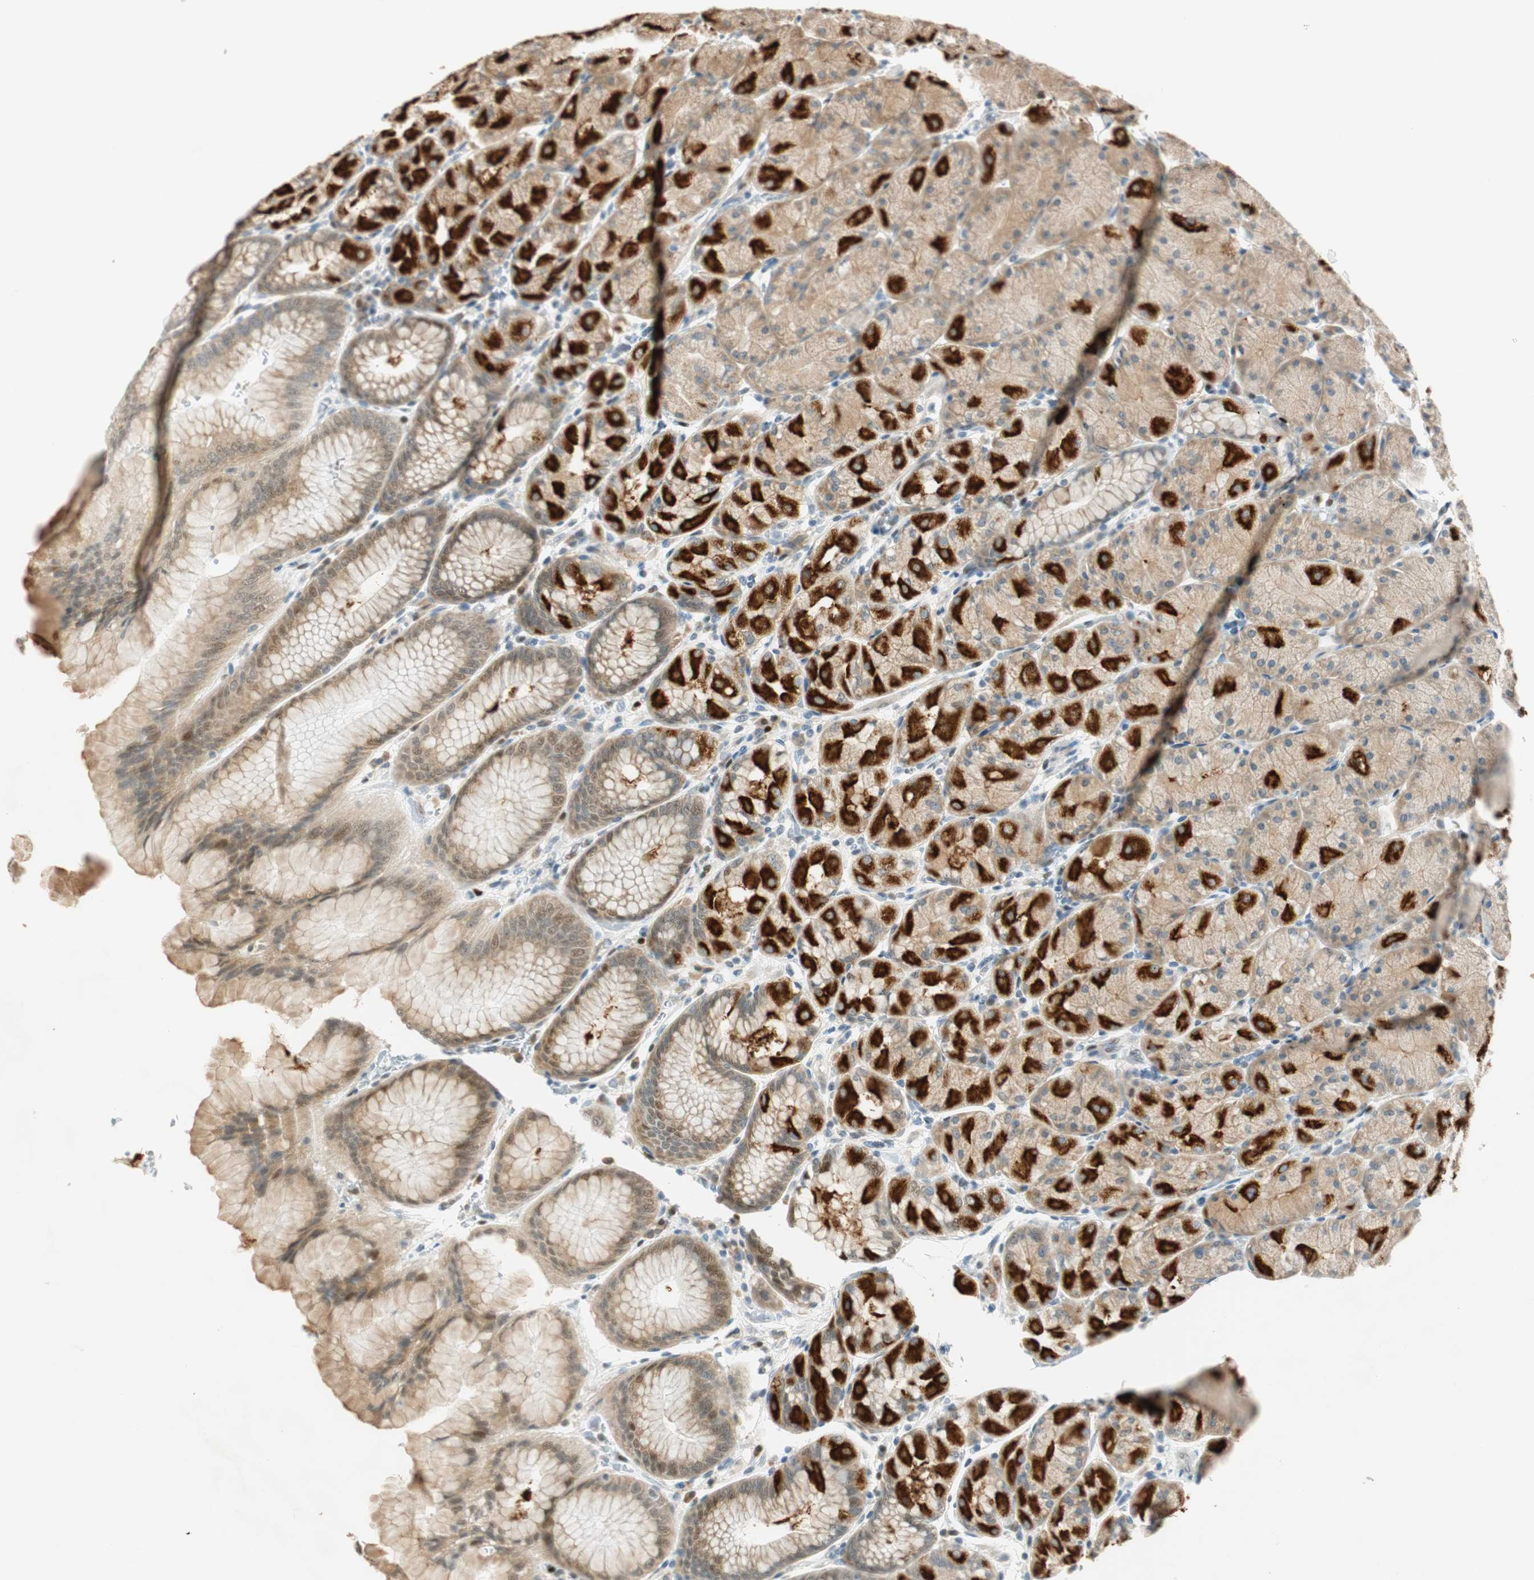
{"staining": {"intensity": "strong", "quantity": "25%-75%", "location": "cytoplasmic/membranous"}, "tissue": "stomach", "cell_type": "Glandular cells", "image_type": "normal", "snomed": [{"axis": "morphology", "description": "Normal tissue, NOS"}, {"axis": "topography", "description": "Stomach, upper"}, {"axis": "topography", "description": "Stomach"}], "caption": "Strong cytoplasmic/membranous protein staining is appreciated in about 25%-75% of glandular cells in stomach. Using DAB (3,3'-diaminobenzidine) (brown) and hematoxylin (blue) stains, captured at high magnification using brightfield microscopy.", "gene": "MSX2", "patient": {"sex": "male", "age": 76}}